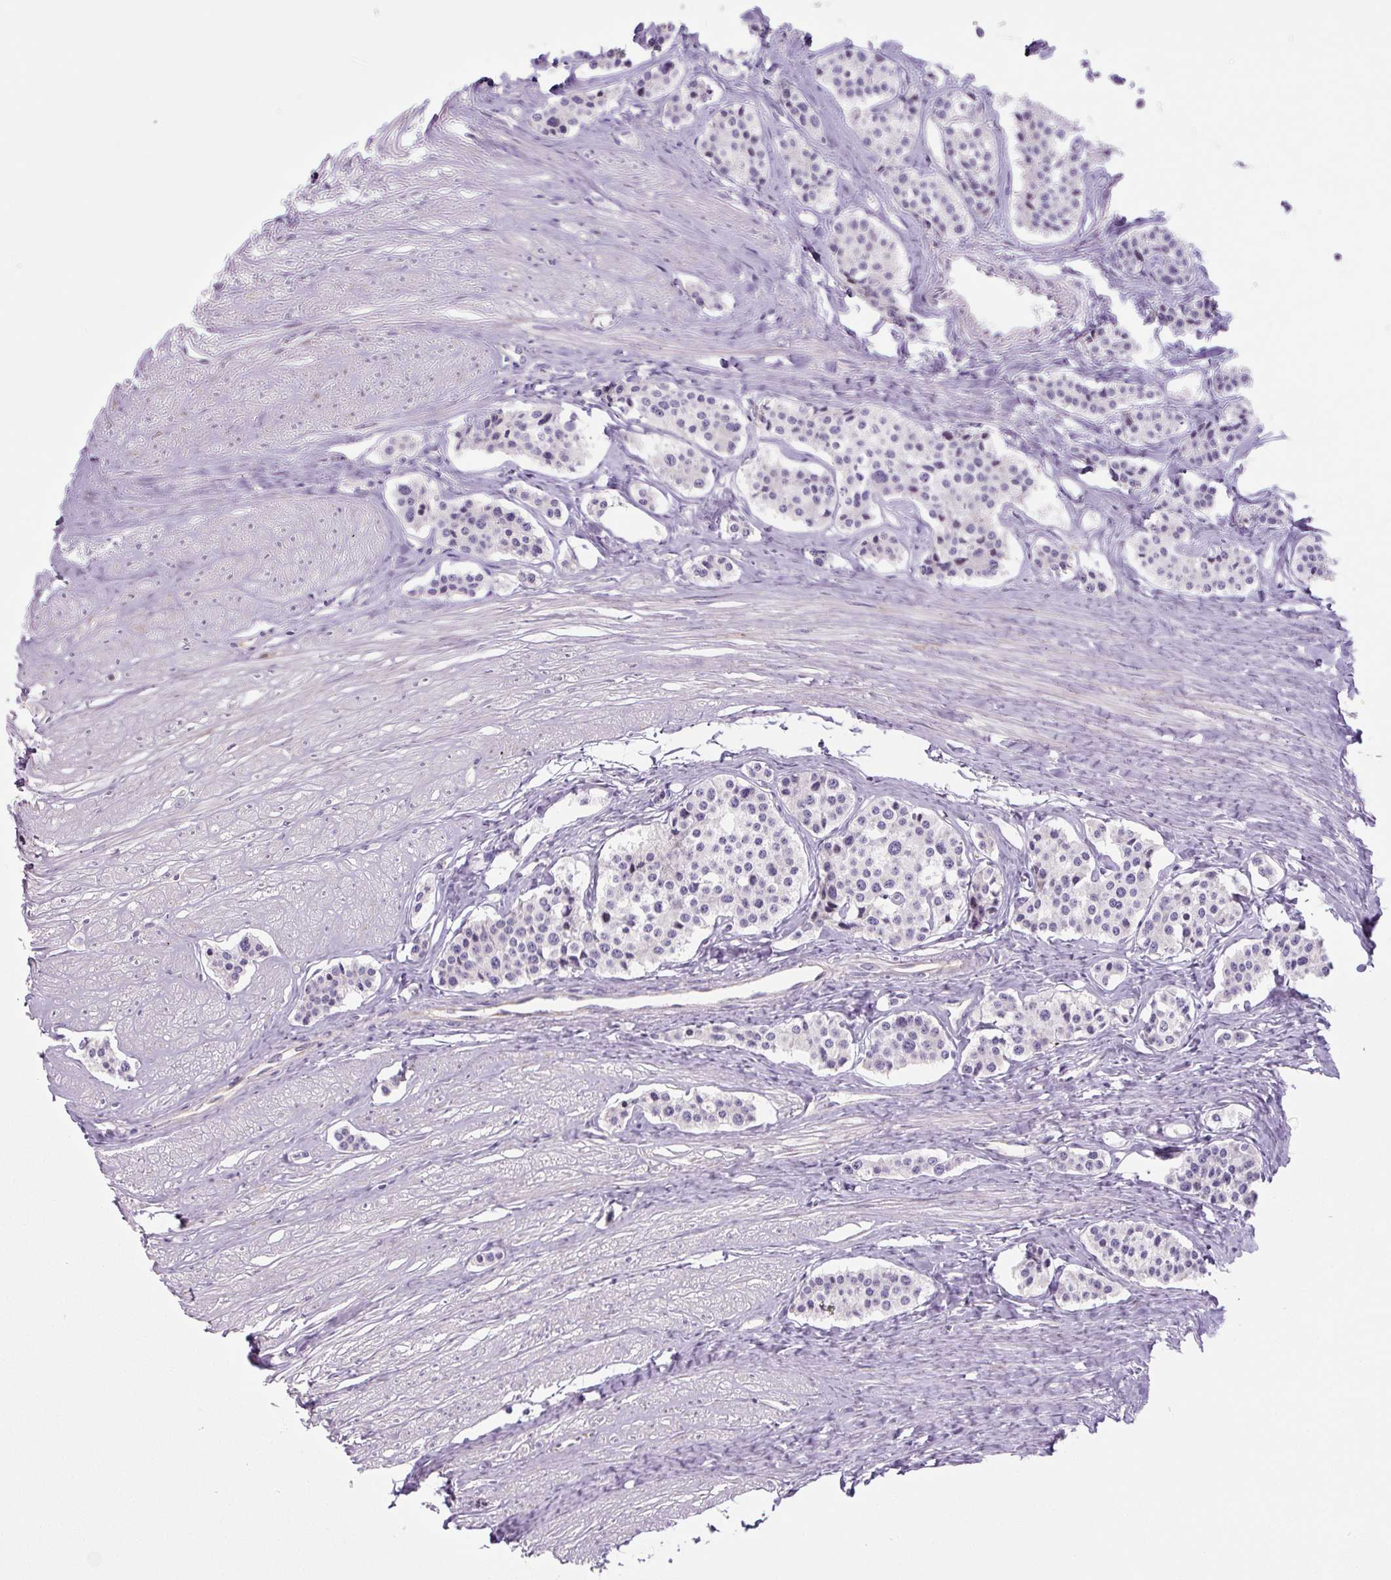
{"staining": {"intensity": "negative", "quantity": "none", "location": "none"}, "tissue": "carcinoid", "cell_type": "Tumor cells", "image_type": "cancer", "snomed": [{"axis": "morphology", "description": "Carcinoid, malignant, NOS"}, {"axis": "topography", "description": "Small intestine"}], "caption": "IHC histopathology image of neoplastic tissue: human carcinoid (malignant) stained with DAB (3,3'-diaminobenzidine) reveals no significant protein expression in tumor cells.", "gene": "DISP3", "patient": {"sex": "male", "age": 60}}